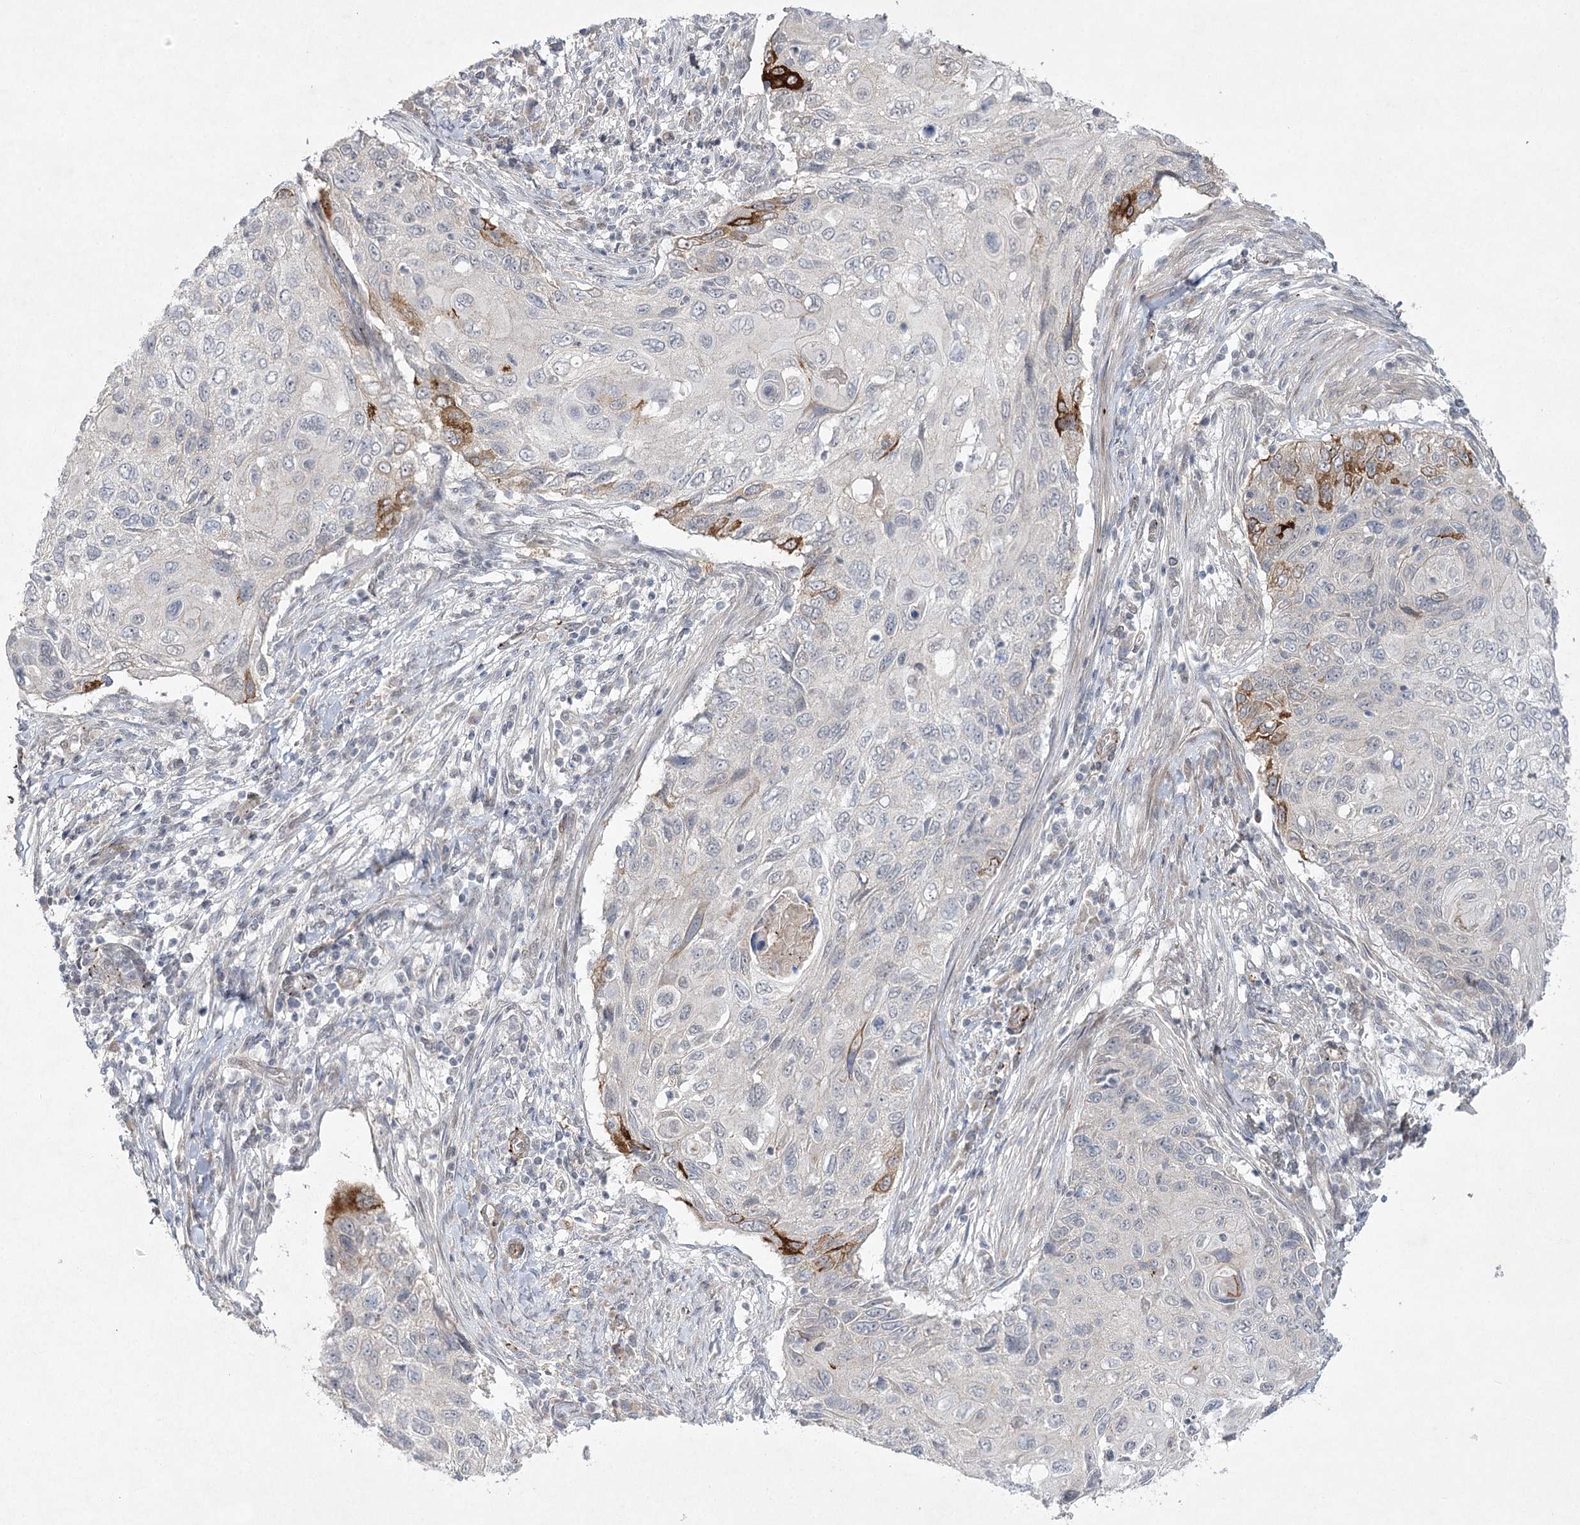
{"staining": {"intensity": "strong", "quantity": "<25%", "location": "cytoplasmic/membranous"}, "tissue": "cervical cancer", "cell_type": "Tumor cells", "image_type": "cancer", "snomed": [{"axis": "morphology", "description": "Squamous cell carcinoma, NOS"}, {"axis": "topography", "description": "Cervix"}], "caption": "IHC micrograph of neoplastic tissue: human cervical cancer stained using immunohistochemistry demonstrates medium levels of strong protein expression localized specifically in the cytoplasmic/membranous of tumor cells, appearing as a cytoplasmic/membranous brown color.", "gene": "AMTN", "patient": {"sex": "female", "age": 70}}